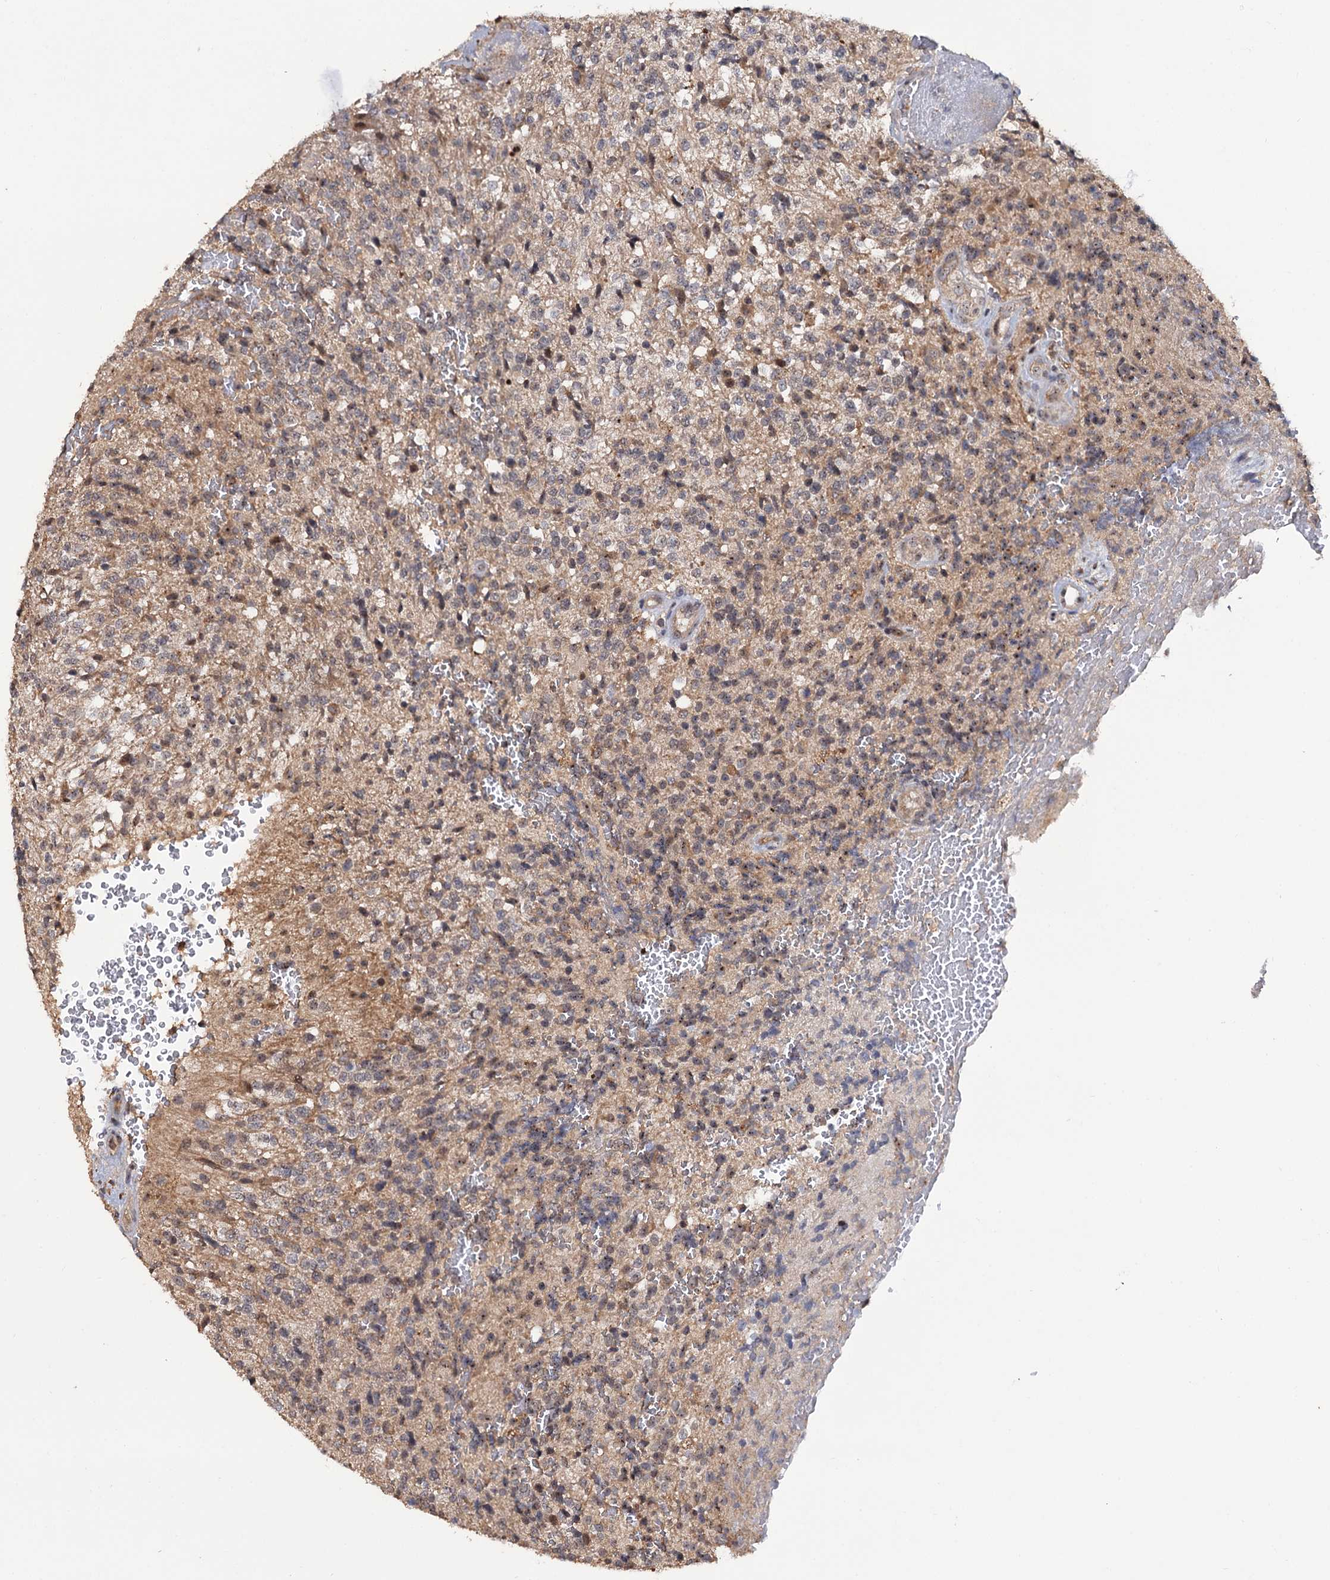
{"staining": {"intensity": "weak", "quantity": ">75%", "location": "cytoplasmic/membranous"}, "tissue": "glioma", "cell_type": "Tumor cells", "image_type": "cancer", "snomed": [{"axis": "morphology", "description": "Glioma, malignant, High grade"}, {"axis": "topography", "description": "Brain"}], "caption": "Glioma was stained to show a protein in brown. There is low levels of weak cytoplasmic/membranous expression in about >75% of tumor cells. The staining was performed using DAB (3,3'-diaminobenzidine) to visualize the protein expression in brown, while the nuclei were stained in blue with hematoxylin (Magnification: 20x).", "gene": "LRRC63", "patient": {"sex": "male", "age": 56}}